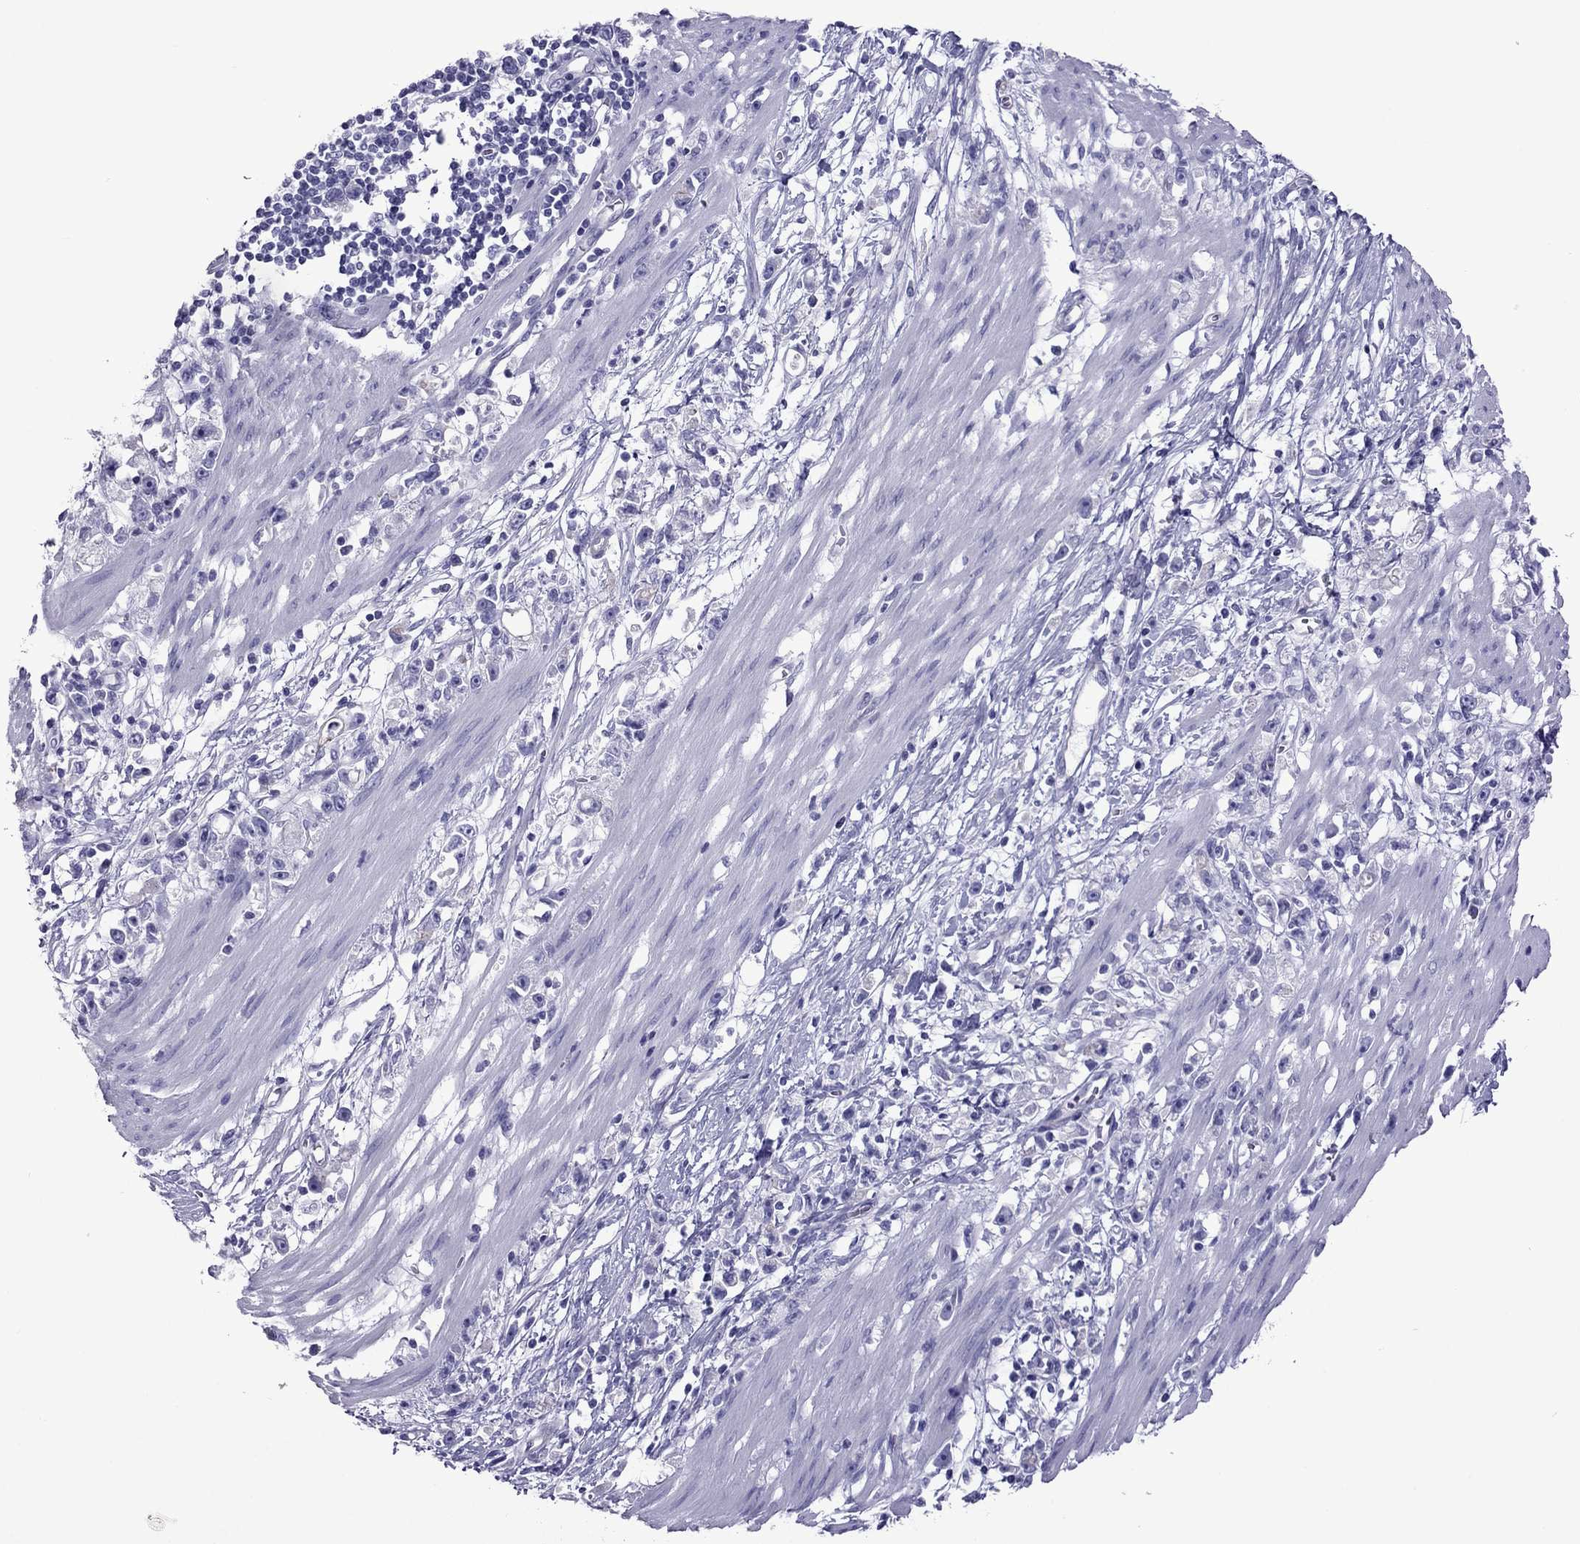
{"staining": {"intensity": "negative", "quantity": "none", "location": "none"}, "tissue": "stomach cancer", "cell_type": "Tumor cells", "image_type": "cancer", "snomed": [{"axis": "morphology", "description": "Adenocarcinoma, NOS"}, {"axis": "topography", "description": "Stomach"}], "caption": "This is an immunohistochemistry image of human stomach cancer. There is no expression in tumor cells.", "gene": "MYL11", "patient": {"sex": "female", "age": 59}}